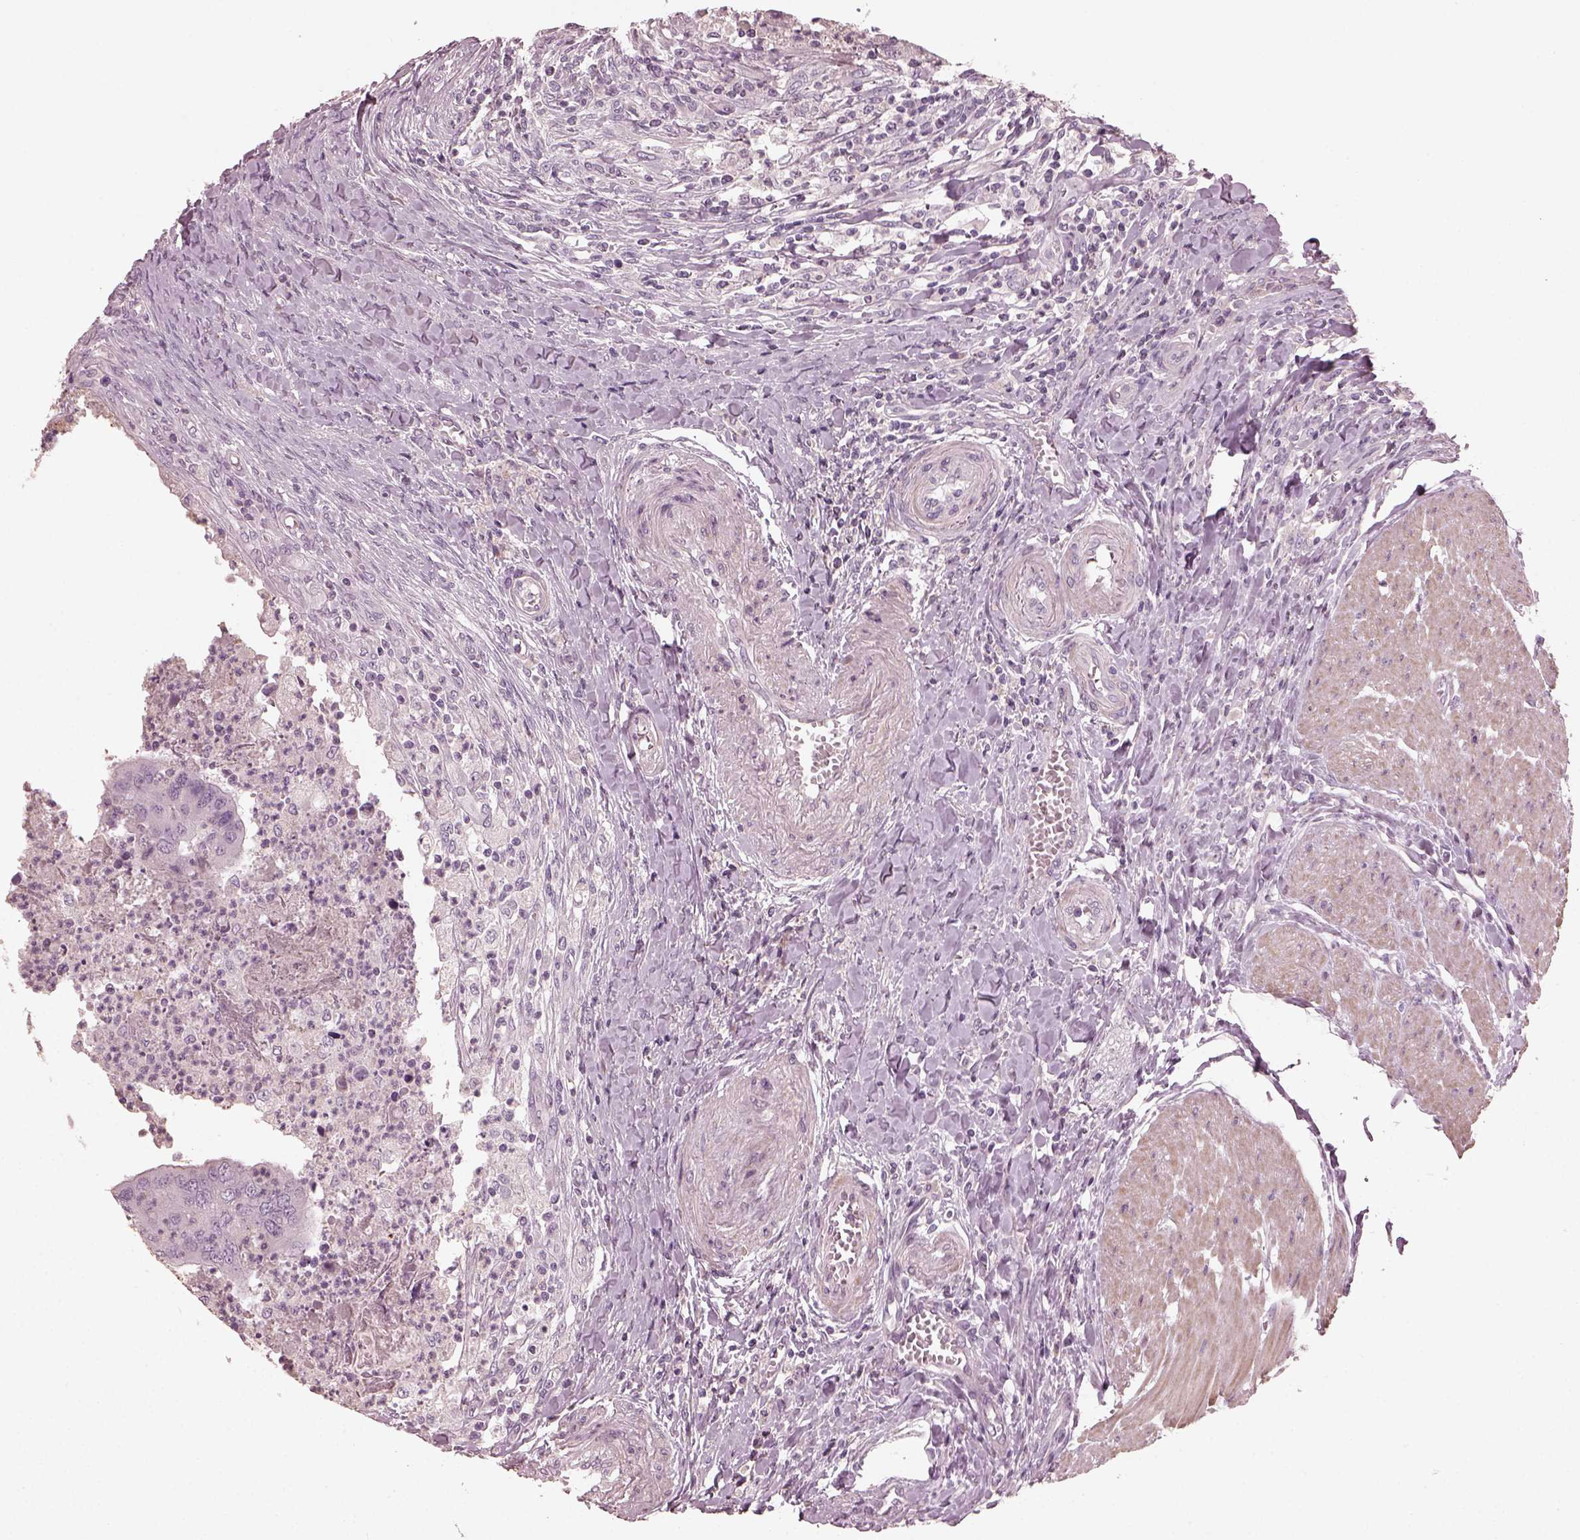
{"staining": {"intensity": "negative", "quantity": "none", "location": "none"}, "tissue": "colorectal cancer", "cell_type": "Tumor cells", "image_type": "cancer", "snomed": [{"axis": "morphology", "description": "Adenocarcinoma, NOS"}, {"axis": "topography", "description": "Colon"}], "caption": "Colorectal cancer was stained to show a protein in brown. There is no significant staining in tumor cells.", "gene": "OPTC", "patient": {"sex": "female", "age": 67}}